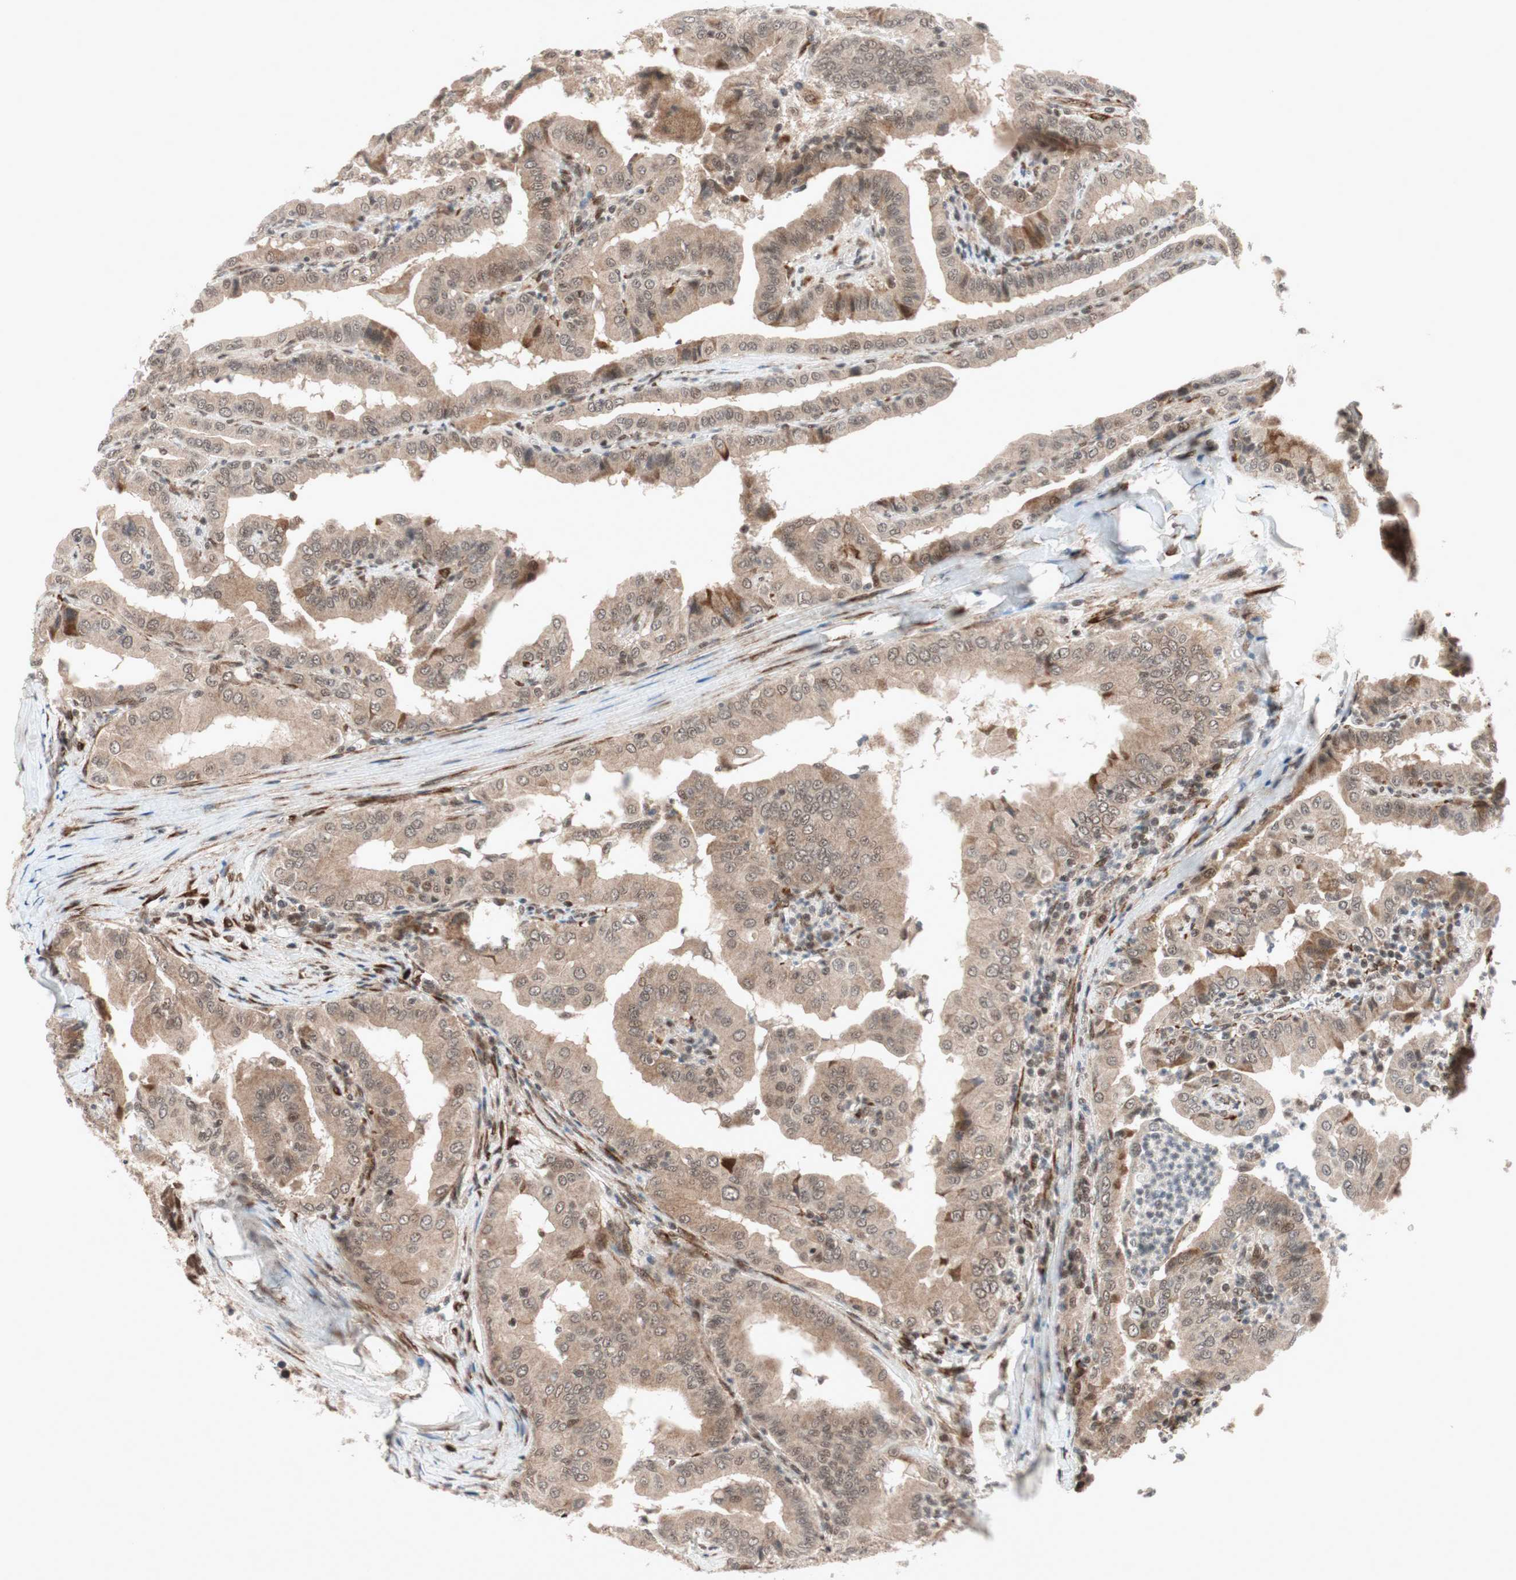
{"staining": {"intensity": "weak", "quantity": ">75%", "location": "cytoplasmic/membranous"}, "tissue": "thyroid cancer", "cell_type": "Tumor cells", "image_type": "cancer", "snomed": [{"axis": "morphology", "description": "Papillary adenocarcinoma, NOS"}, {"axis": "topography", "description": "Thyroid gland"}], "caption": "Human thyroid cancer (papillary adenocarcinoma) stained for a protein (brown) shows weak cytoplasmic/membranous positive expression in approximately >75% of tumor cells.", "gene": "TCF12", "patient": {"sex": "male", "age": 33}}